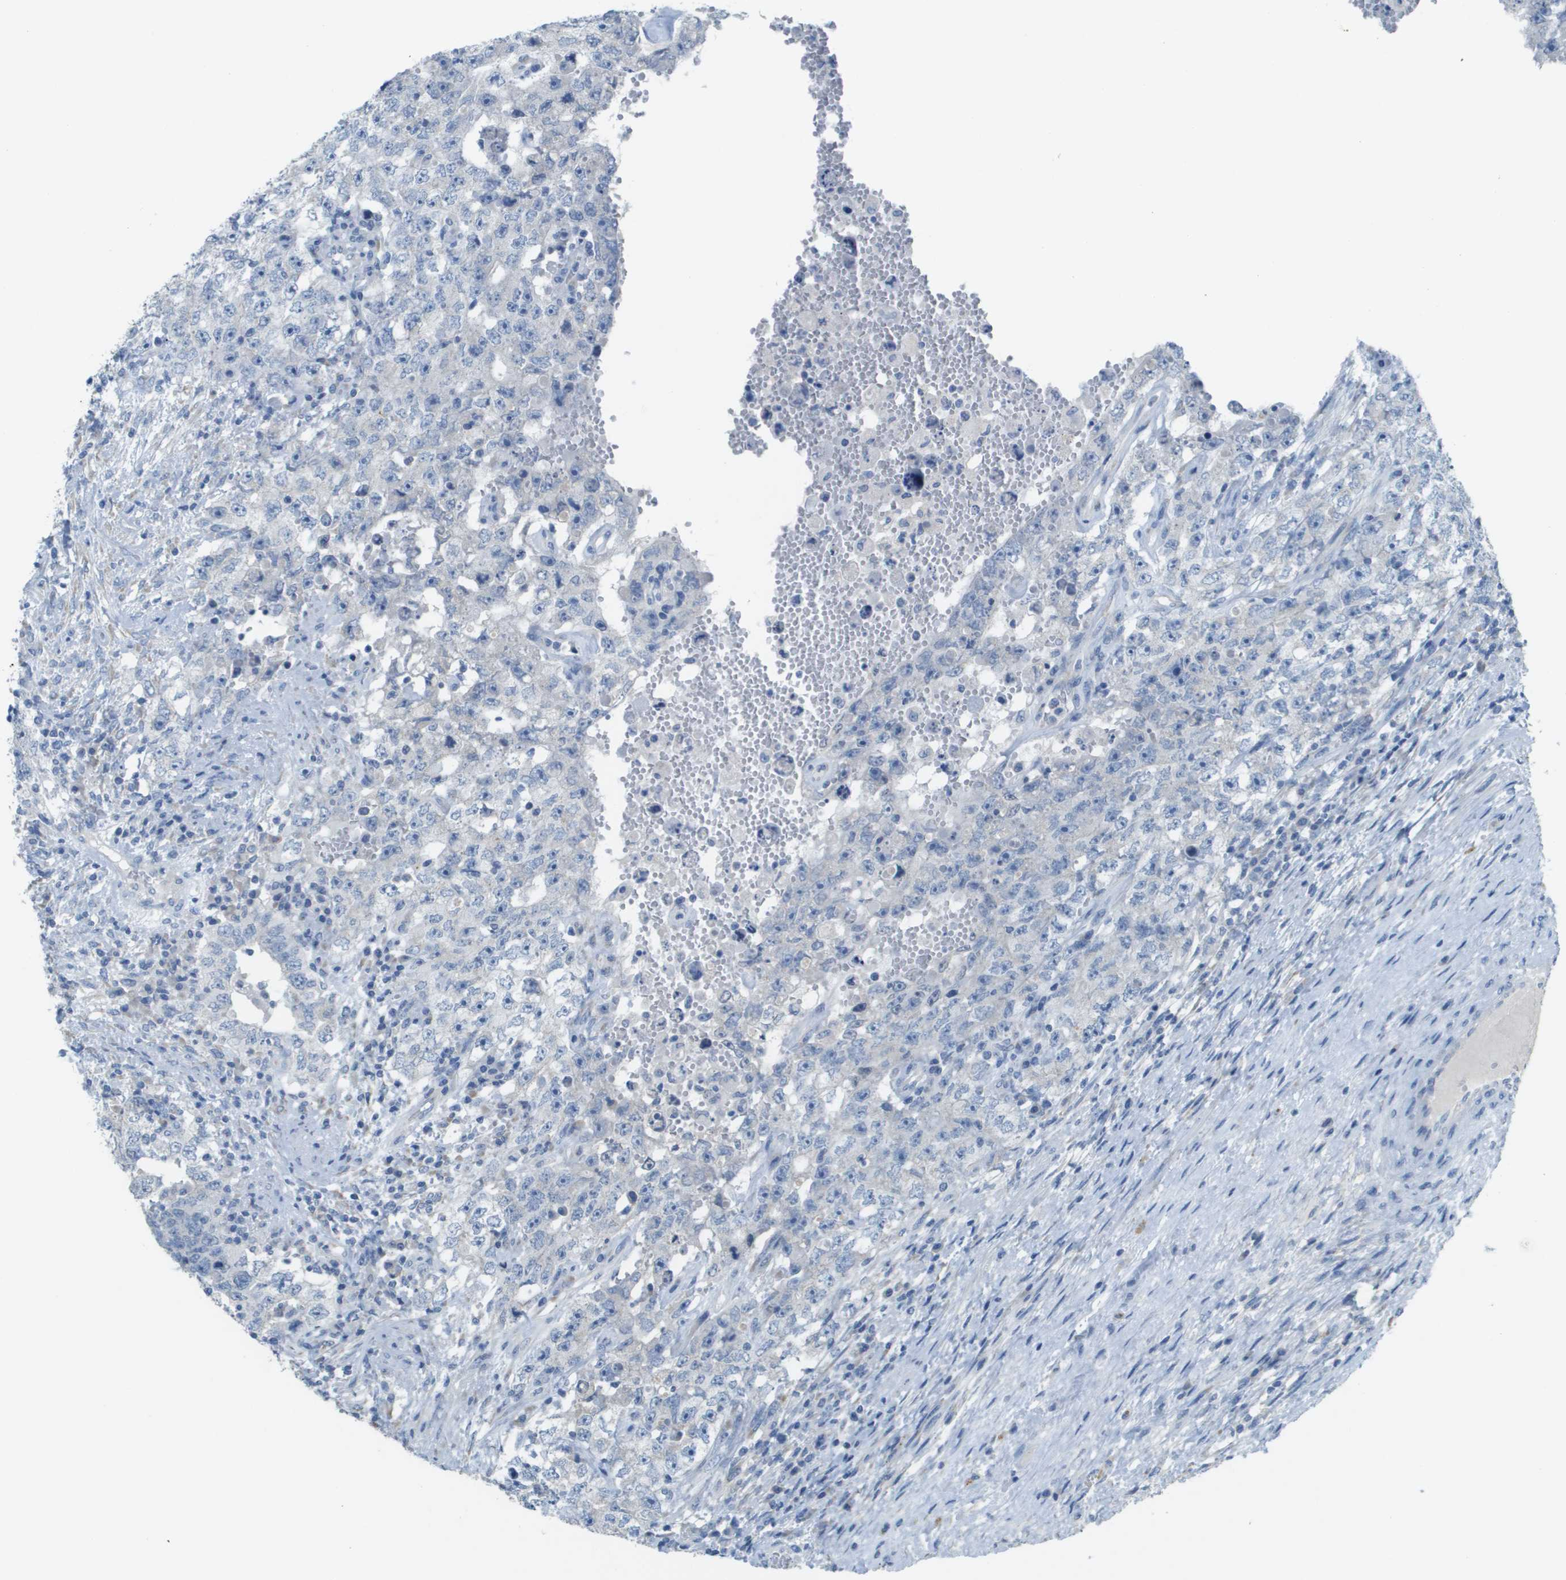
{"staining": {"intensity": "negative", "quantity": "none", "location": "none"}, "tissue": "testis cancer", "cell_type": "Tumor cells", "image_type": "cancer", "snomed": [{"axis": "morphology", "description": "Carcinoma, Embryonal, NOS"}, {"axis": "topography", "description": "Testis"}], "caption": "IHC photomicrograph of human testis cancer stained for a protein (brown), which displays no staining in tumor cells. The staining was performed using DAB to visualize the protein expression in brown, while the nuclei were stained in blue with hematoxylin (Magnification: 20x).", "gene": "PTGDR2", "patient": {"sex": "male", "age": 26}}